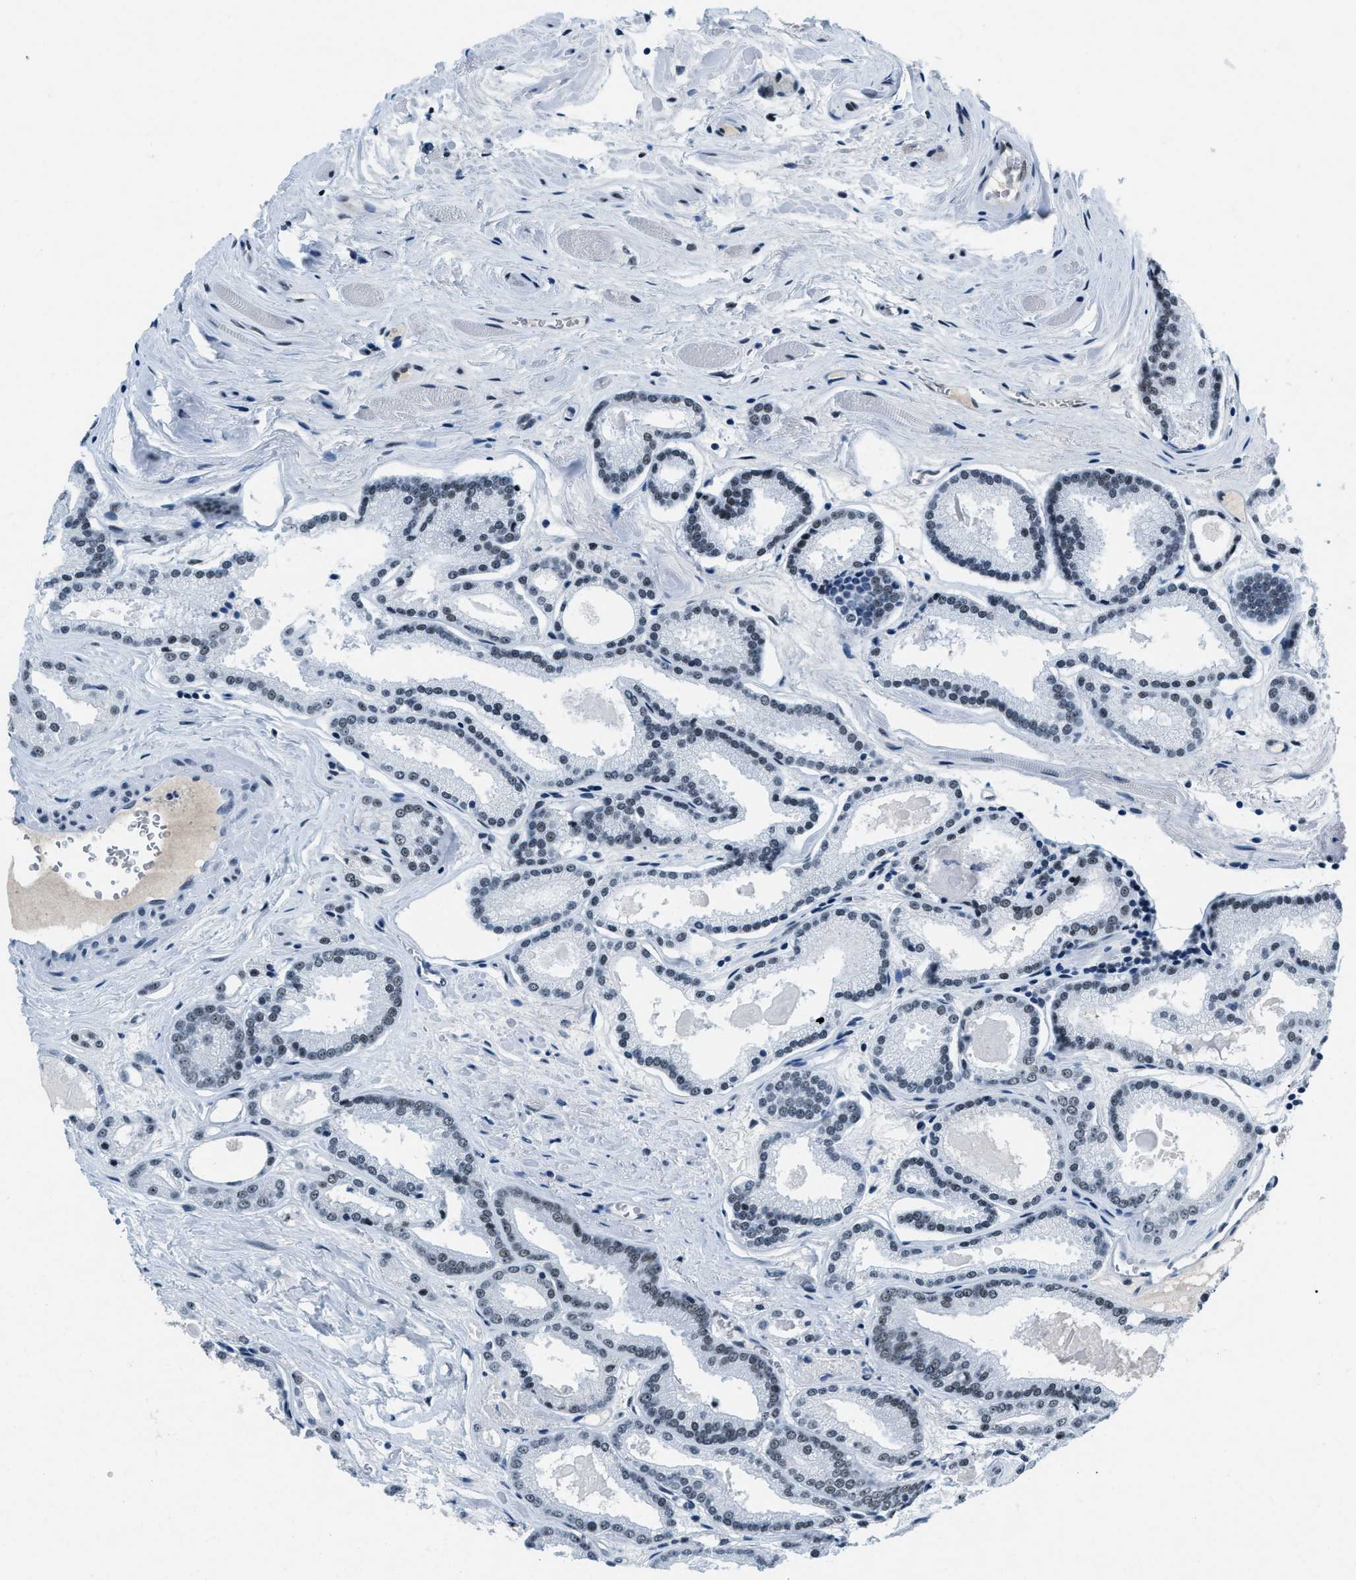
{"staining": {"intensity": "negative", "quantity": "none", "location": "none"}, "tissue": "prostate cancer", "cell_type": "Tumor cells", "image_type": "cancer", "snomed": [{"axis": "morphology", "description": "Adenocarcinoma, Low grade"}, {"axis": "topography", "description": "Prostate"}], "caption": "This is a histopathology image of IHC staining of adenocarcinoma (low-grade) (prostate), which shows no staining in tumor cells.", "gene": "TOP1", "patient": {"sex": "male", "age": 59}}